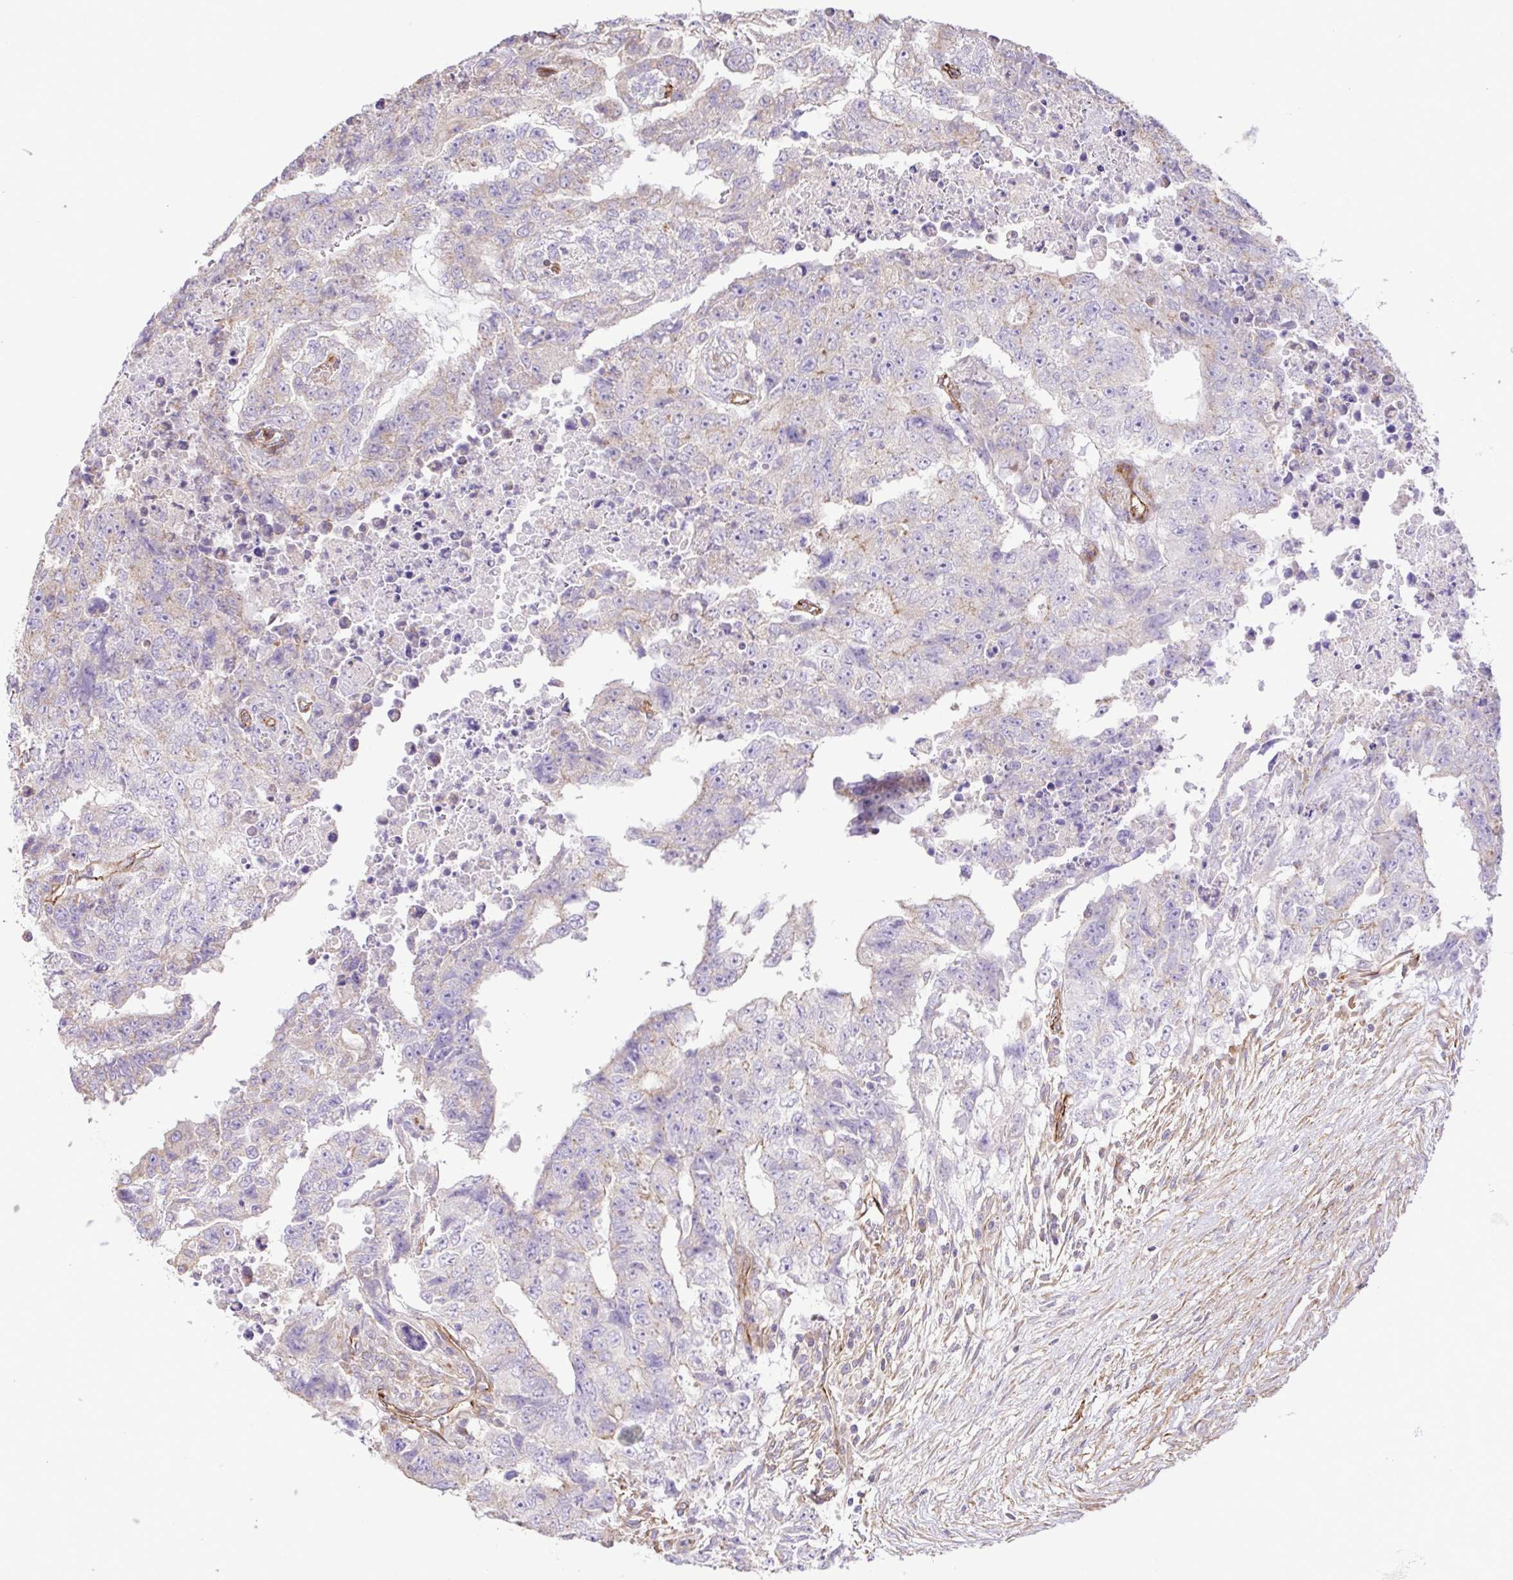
{"staining": {"intensity": "negative", "quantity": "none", "location": "none"}, "tissue": "testis cancer", "cell_type": "Tumor cells", "image_type": "cancer", "snomed": [{"axis": "morphology", "description": "Carcinoma, Embryonal, NOS"}, {"axis": "topography", "description": "Testis"}], "caption": "High magnification brightfield microscopy of testis cancer stained with DAB (brown) and counterstained with hematoxylin (blue): tumor cells show no significant expression.", "gene": "FLT1", "patient": {"sex": "male", "age": 24}}